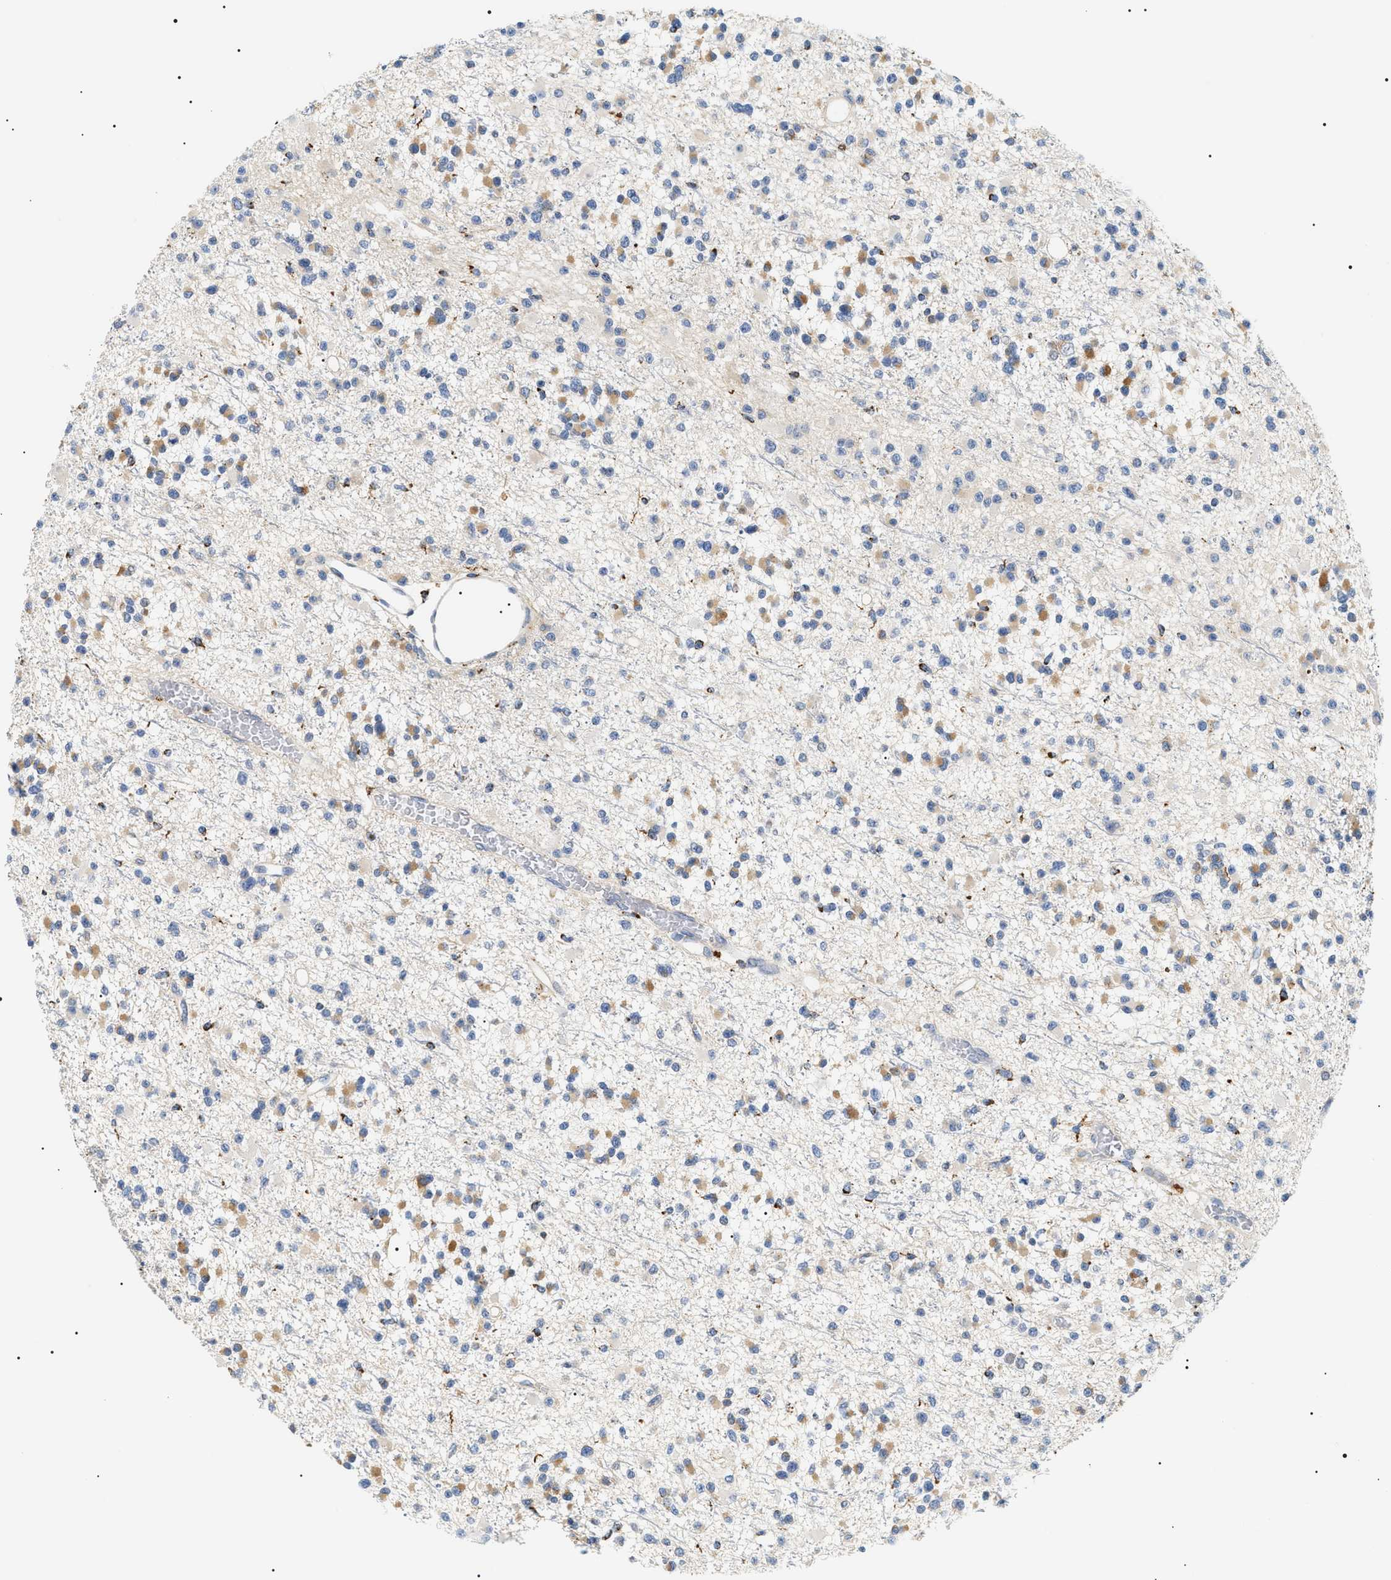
{"staining": {"intensity": "weak", "quantity": ">75%", "location": "cytoplasmic/membranous"}, "tissue": "glioma", "cell_type": "Tumor cells", "image_type": "cancer", "snomed": [{"axis": "morphology", "description": "Glioma, malignant, Low grade"}, {"axis": "topography", "description": "Brain"}], "caption": "Immunohistochemistry (DAB (3,3'-diaminobenzidine)) staining of glioma displays weak cytoplasmic/membranous protein positivity in about >75% of tumor cells.", "gene": "HSD17B11", "patient": {"sex": "female", "age": 22}}